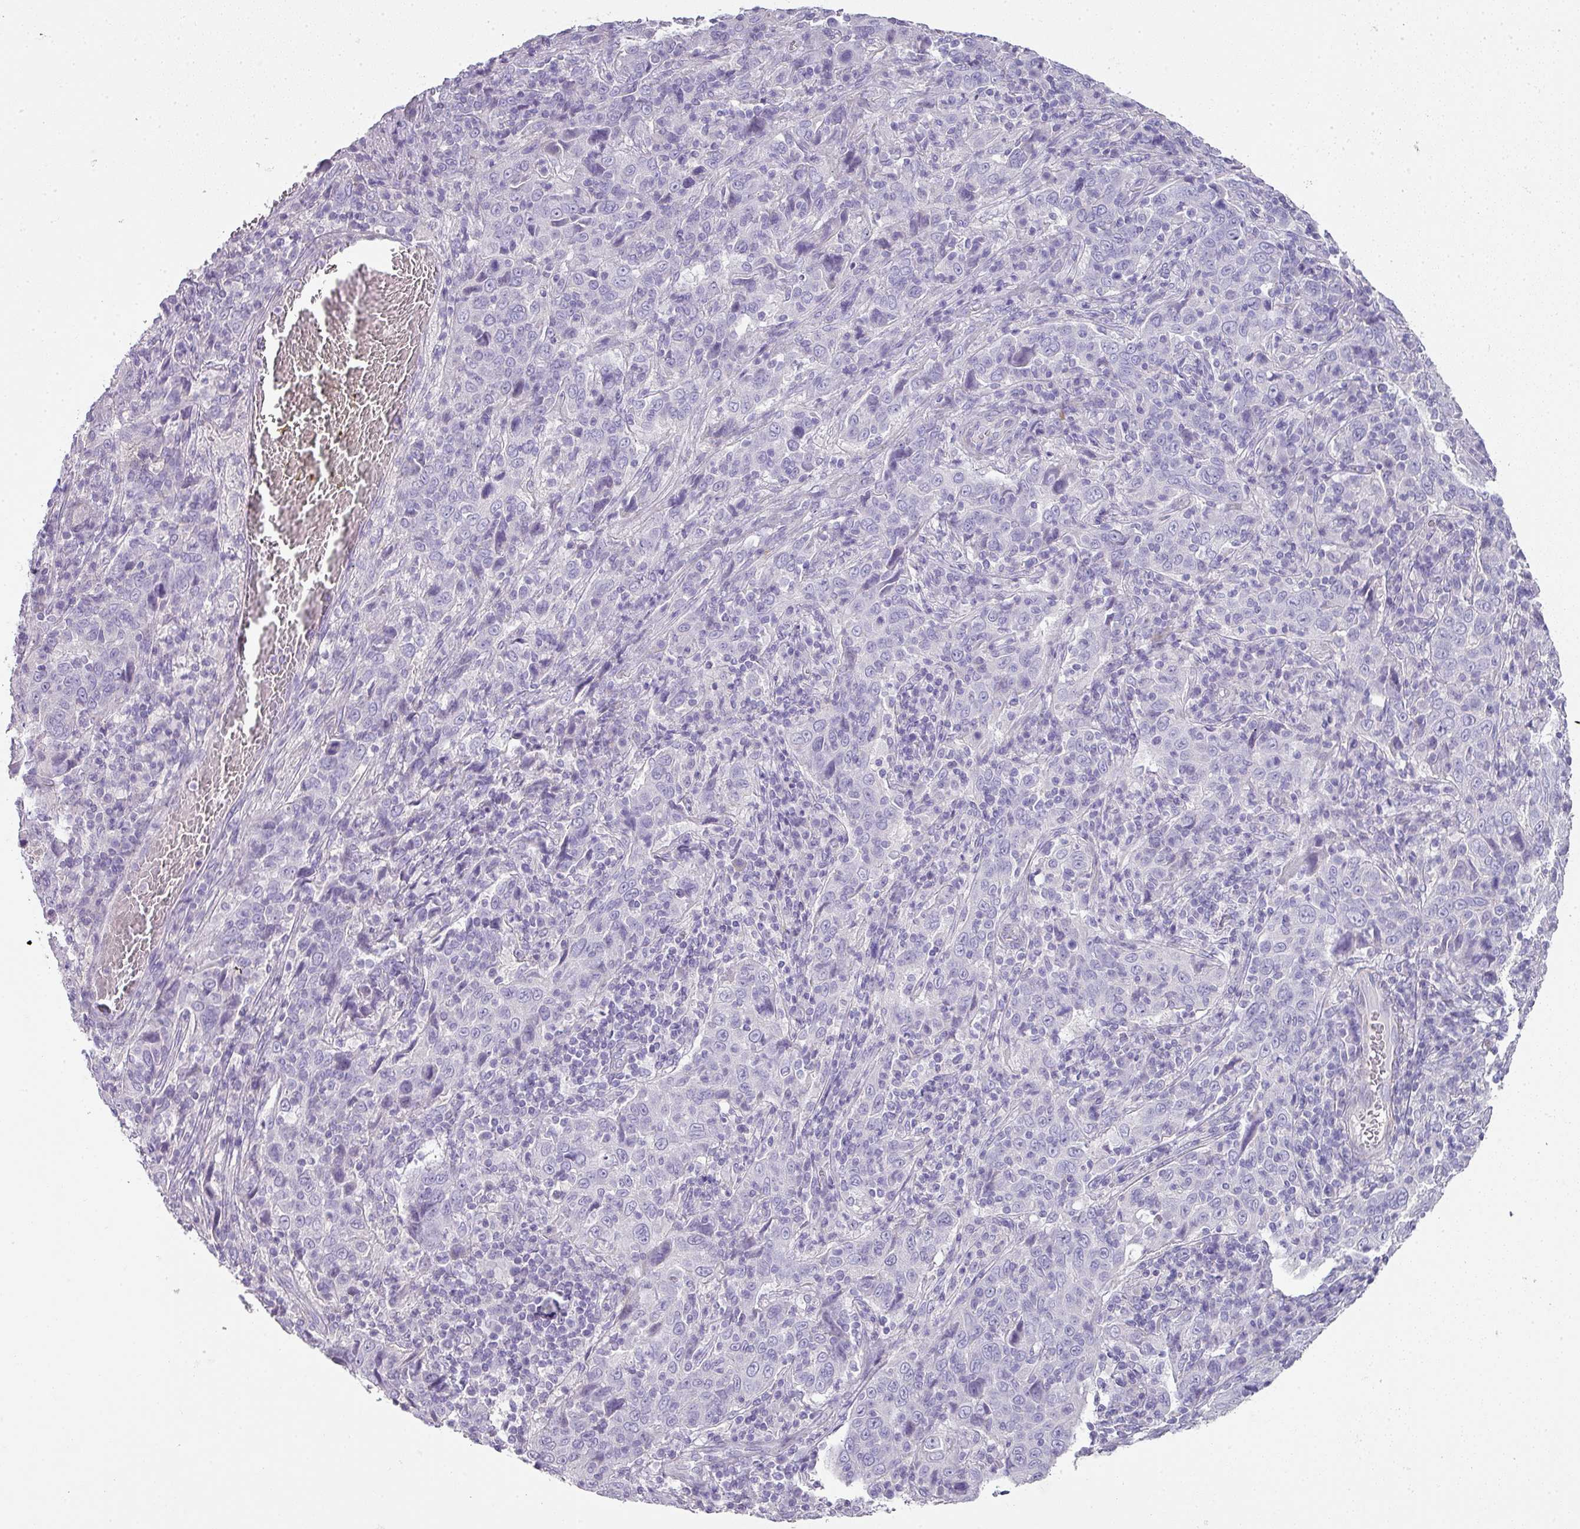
{"staining": {"intensity": "negative", "quantity": "none", "location": "none"}, "tissue": "cervical cancer", "cell_type": "Tumor cells", "image_type": "cancer", "snomed": [{"axis": "morphology", "description": "Squamous cell carcinoma, NOS"}, {"axis": "topography", "description": "Cervix"}], "caption": "High power microscopy histopathology image of an immunohistochemistry micrograph of squamous cell carcinoma (cervical), revealing no significant positivity in tumor cells.", "gene": "GLI4", "patient": {"sex": "female", "age": 46}}